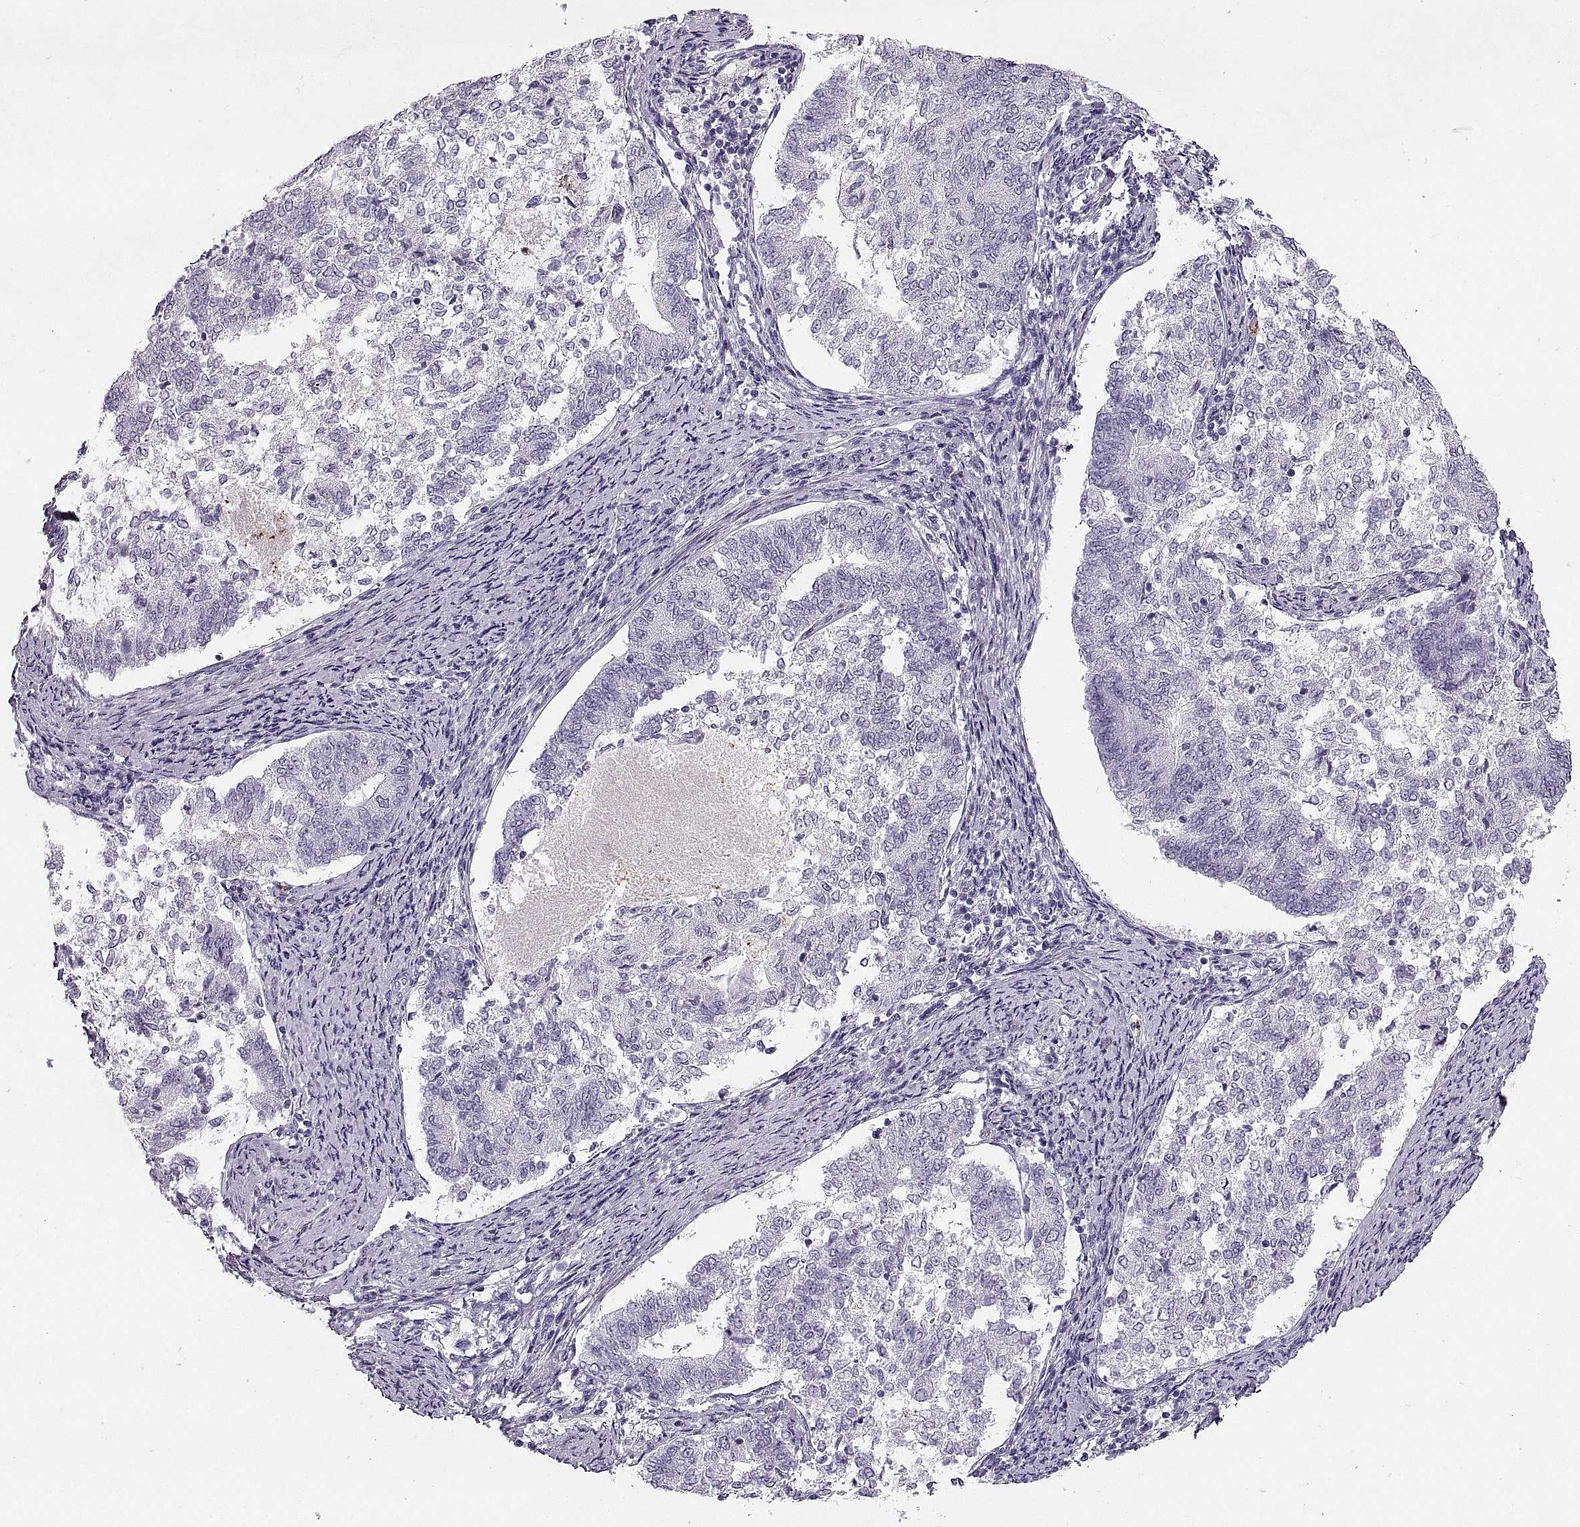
{"staining": {"intensity": "negative", "quantity": "none", "location": "none"}, "tissue": "endometrial cancer", "cell_type": "Tumor cells", "image_type": "cancer", "snomed": [{"axis": "morphology", "description": "Adenocarcinoma, NOS"}, {"axis": "topography", "description": "Endometrium"}], "caption": "This is a micrograph of immunohistochemistry (IHC) staining of endometrial cancer, which shows no staining in tumor cells.", "gene": "MILR1", "patient": {"sex": "female", "age": 65}}